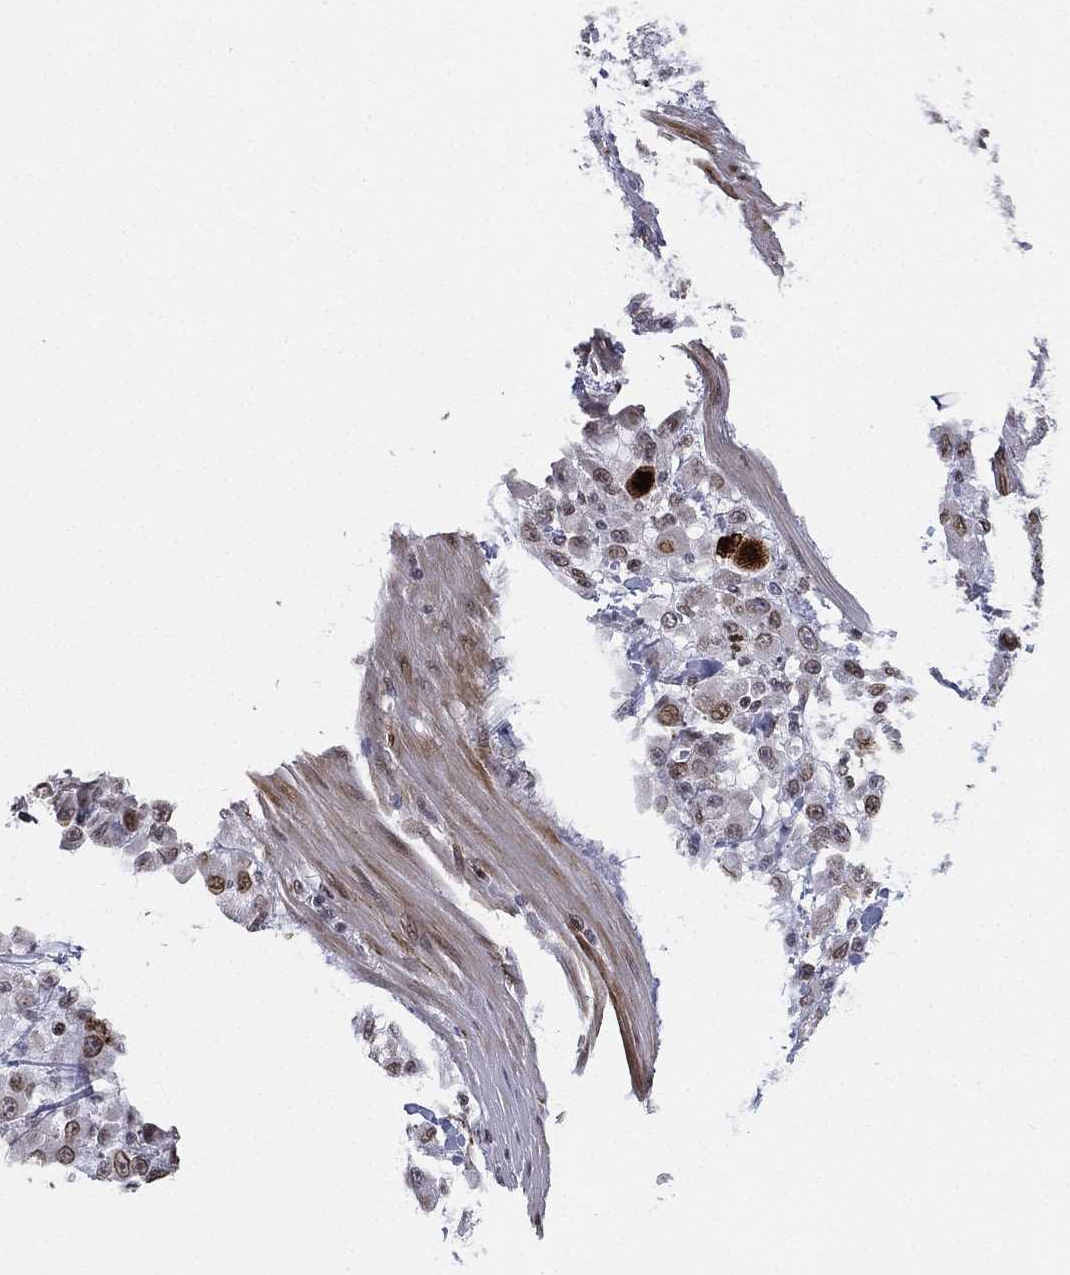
{"staining": {"intensity": "moderate", "quantity": "25%-75%", "location": "nuclear"}, "tissue": "stomach cancer", "cell_type": "Tumor cells", "image_type": "cancer", "snomed": [{"axis": "morphology", "description": "Adenocarcinoma, NOS"}, {"axis": "topography", "description": "Stomach"}], "caption": "A high-resolution image shows IHC staining of stomach adenocarcinoma, which displays moderate nuclear positivity in approximately 25%-75% of tumor cells.", "gene": "LMNB1", "patient": {"sex": "female", "age": 76}}